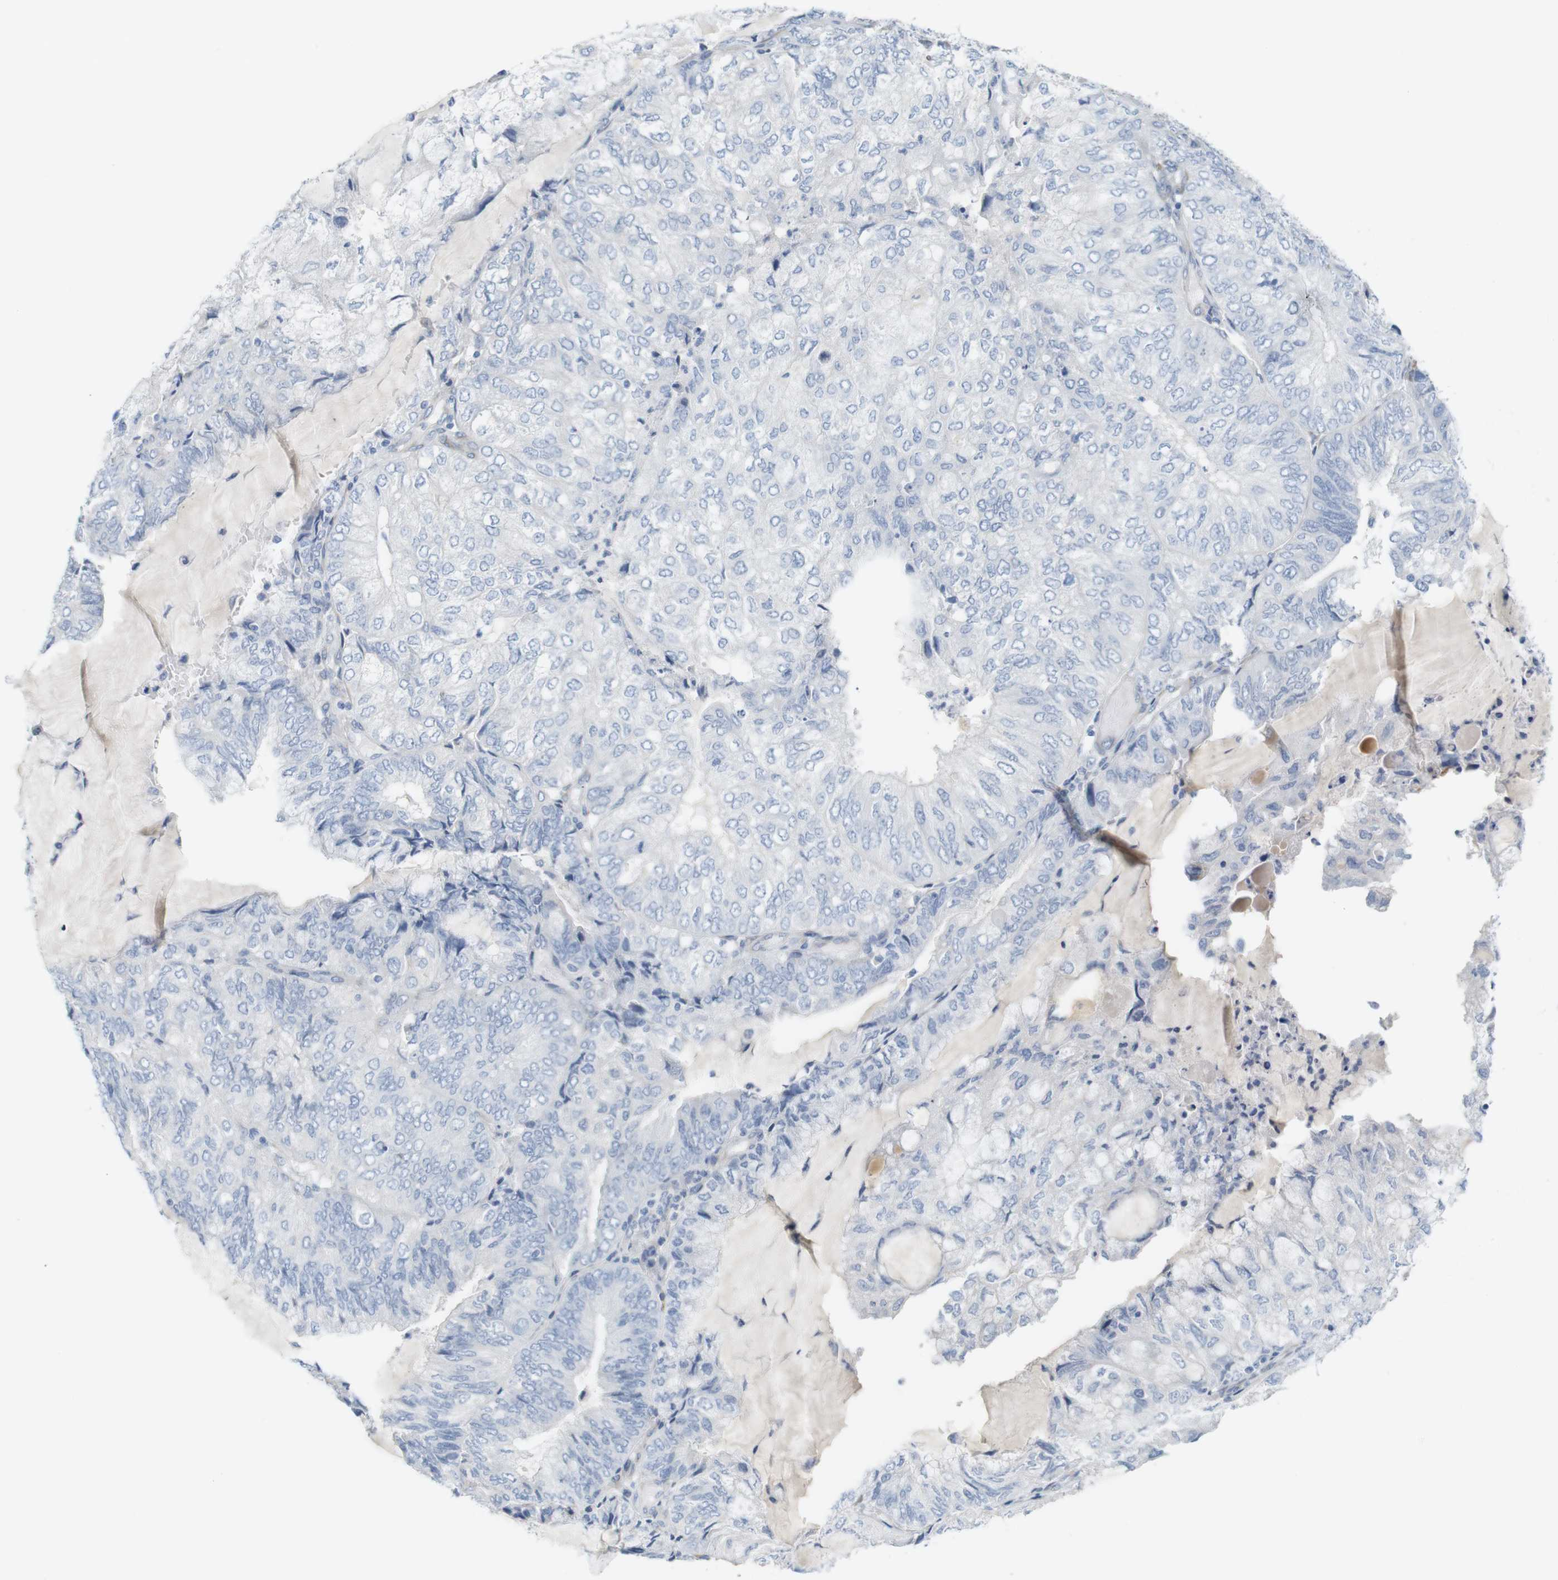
{"staining": {"intensity": "negative", "quantity": "none", "location": "none"}, "tissue": "endometrial cancer", "cell_type": "Tumor cells", "image_type": "cancer", "snomed": [{"axis": "morphology", "description": "Adenocarcinoma, NOS"}, {"axis": "topography", "description": "Endometrium"}], "caption": "Immunohistochemistry micrograph of human endometrial adenocarcinoma stained for a protein (brown), which reveals no positivity in tumor cells.", "gene": "RGS9", "patient": {"sex": "female", "age": 81}}